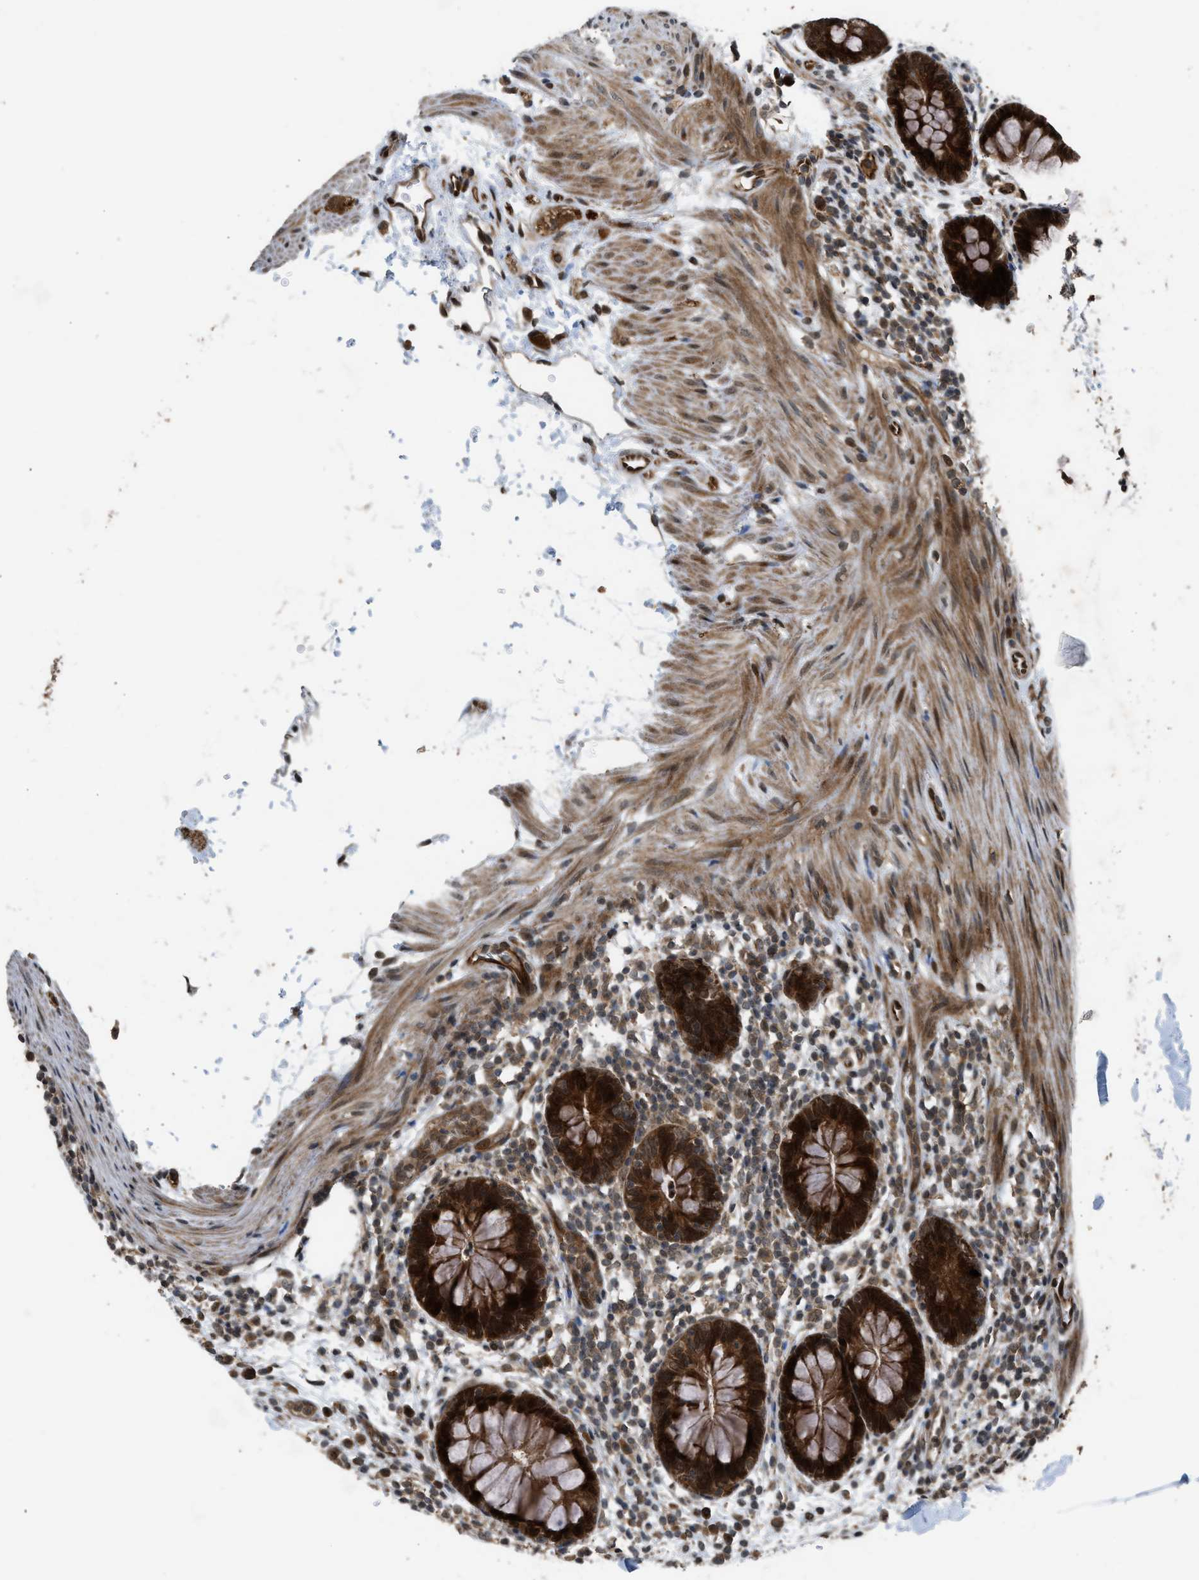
{"staining": {"intensity": "strong", "quantity": ">75%", "location": "cytoplasmic/membranous,nuclear"}, "tissue": "rectum", "cell_type": "Glandular cells", "image_type": "normal", "snomed": [{"axis": "morphology", "description": "Normal tissue, NOS"}, {"axis": "topography", "description": "Rectum"}], "caption": "Rectum stained with IHC exhibits strong cytoplasmic/membranous,nuclear staining in about >75% of glandular cells.", "gene": "TXNL1", "patient": {"sex": "female", "age": 24}}